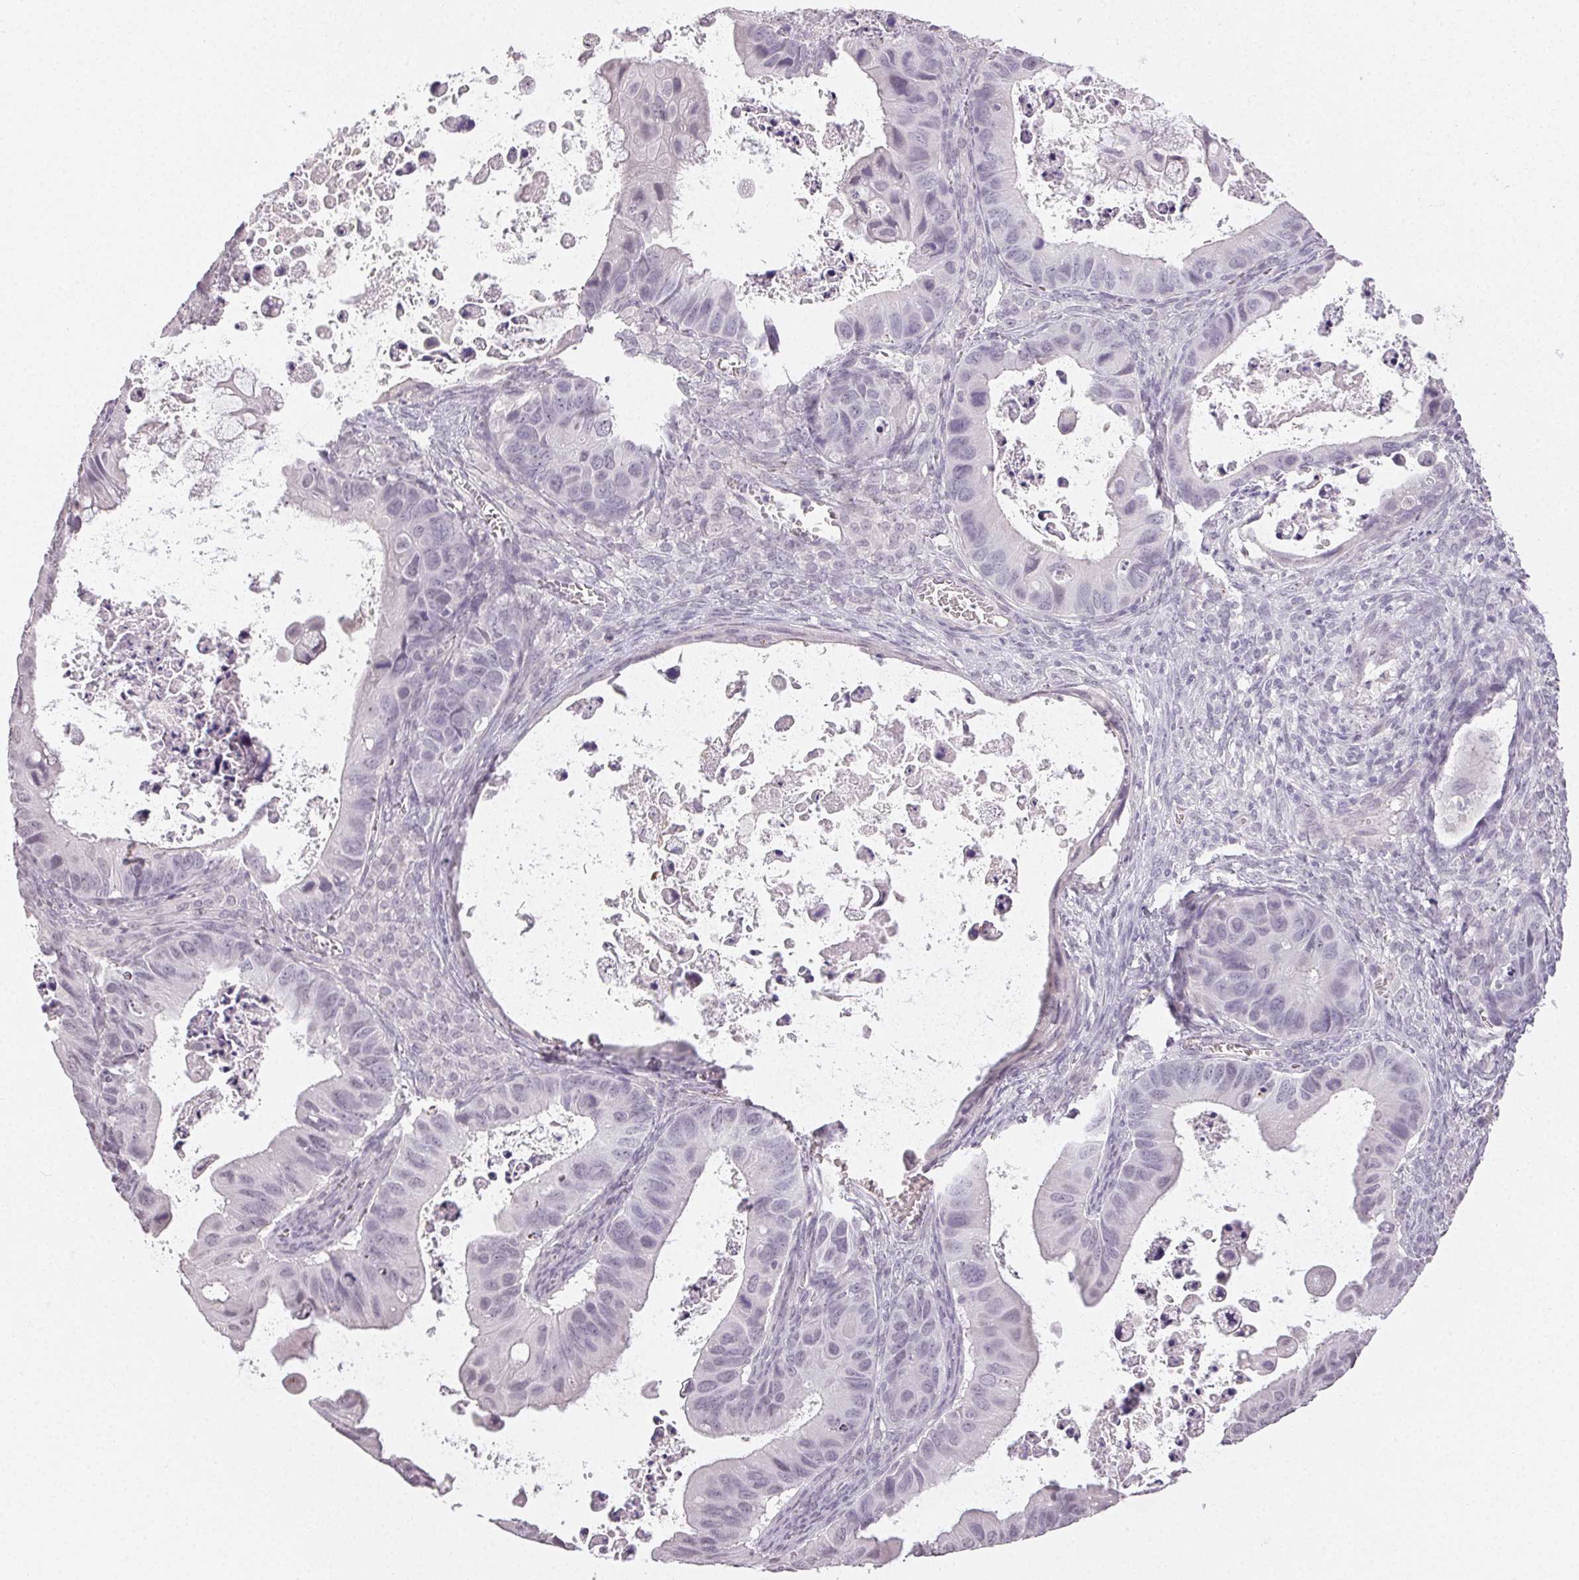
{"staining": {"intensity": "negative", "quantity": "none", "location": "none"}, "tissue": "ovarian cancer", "cell_type": "Tumor cells", "image_type": "cancer", "snomed": [{"axis": "morphology", "description": "Cystadenocarcinoma, mucinous, NOS"}, {"axis": "topography", "description": "Ovary"}], "caption": "A micrograph of human ovarian mucinous cystadenocarcinoma is negative for staining in tumor cells. Brightfield microscopy of immunohistochemistry stained with DAB (3,3'-diaminobenzidine) (brown) and hematoxylin (blue), captured at high magnification.", "gene": "TMEM174", "patient": {"sex": "female", "age": 64}}